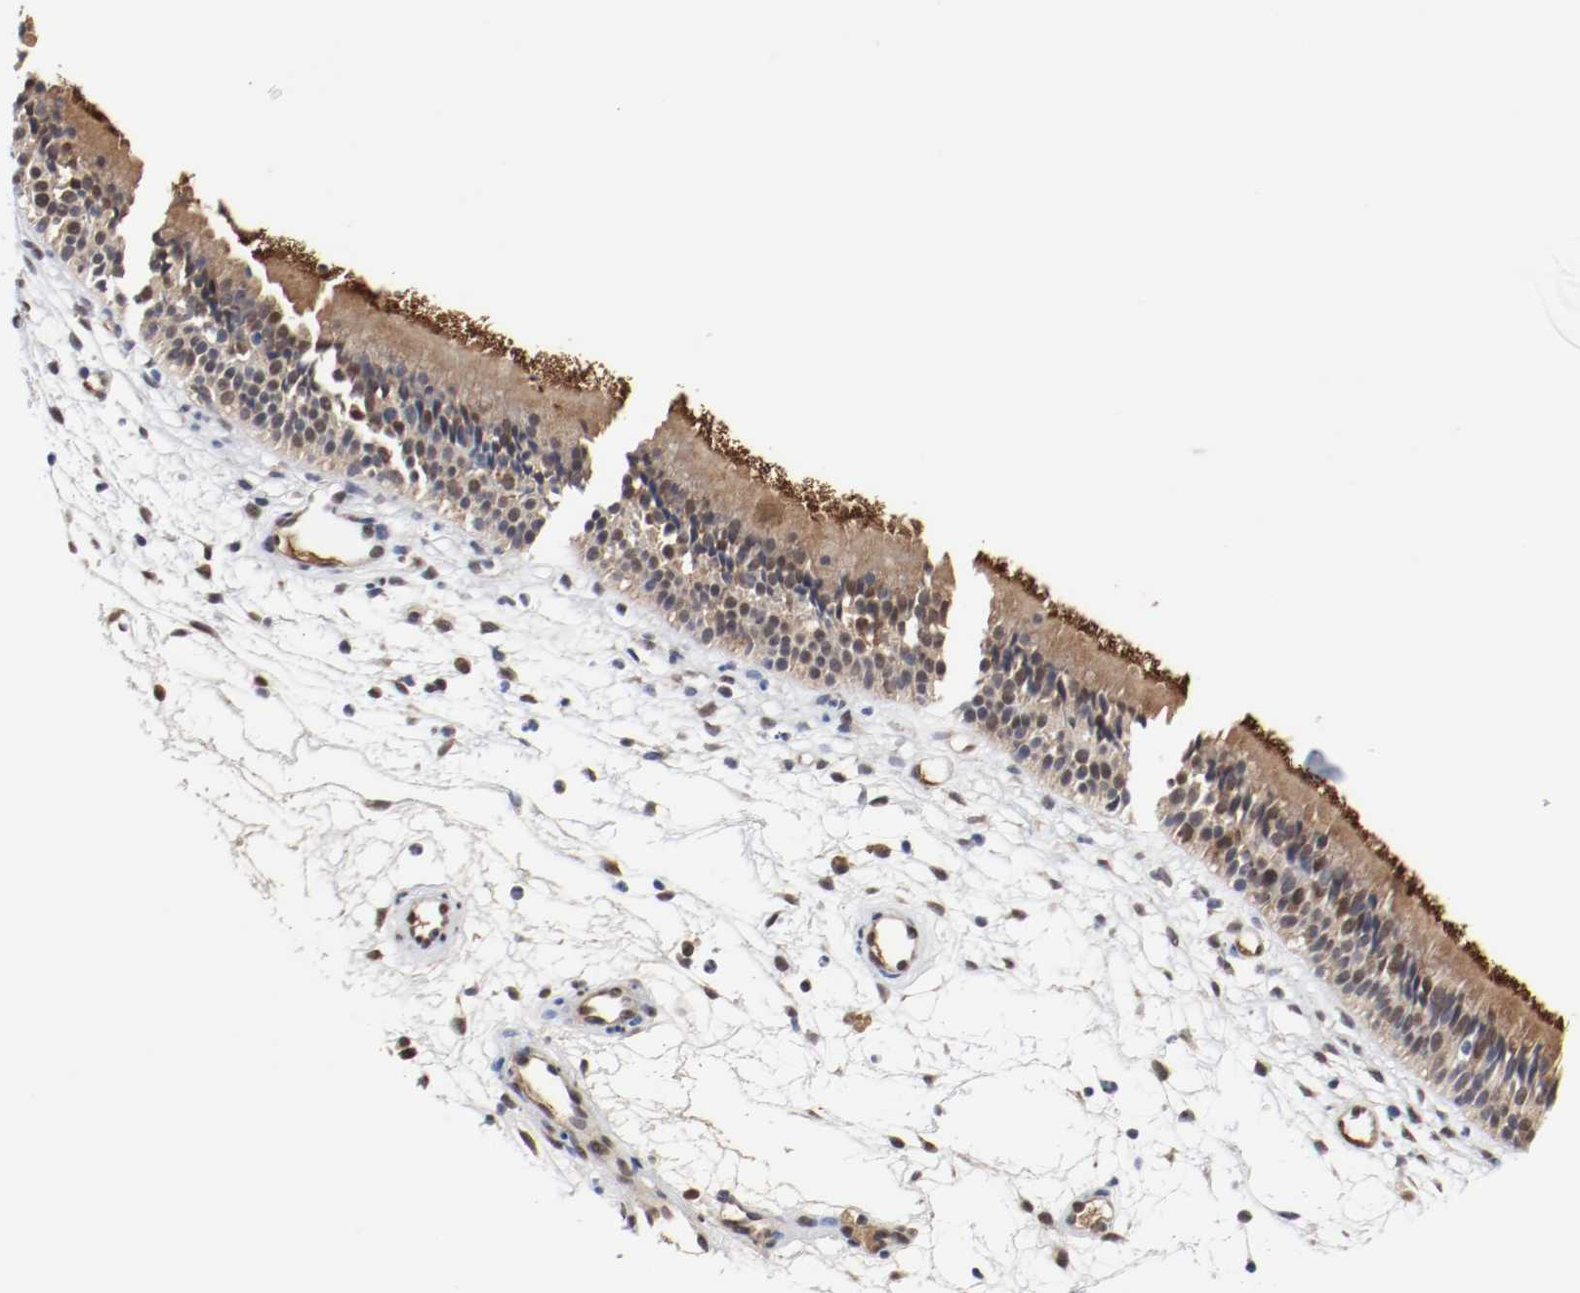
{"staining": {"intensity": "strong", "quantity": "25%-75%", "location": "cytoplasmic/membranous,nuclear"}, "tissue": "nasopharynx", "cell_type": "Respiratory epithelial cells", "image_type": "normal", "snomed": [{"axis": "morphology", "description": "Normal tissue, NOS"}, {"axis": "topography", "description": "Nasopharynx"}], "caption": "DAB (3,3'-diaminobenzidine) immunohistochemical staining of normal nasopharynx exhibits strong cytoplasmic/membranous,nuclear protein positivity in about 25%-75% of respiratory epithelial cells. (Brightfield microscopy of DAB IHC at high magnification).", "gene": "AFG3L2", "patient": {"sex": "female", "age": 54}}